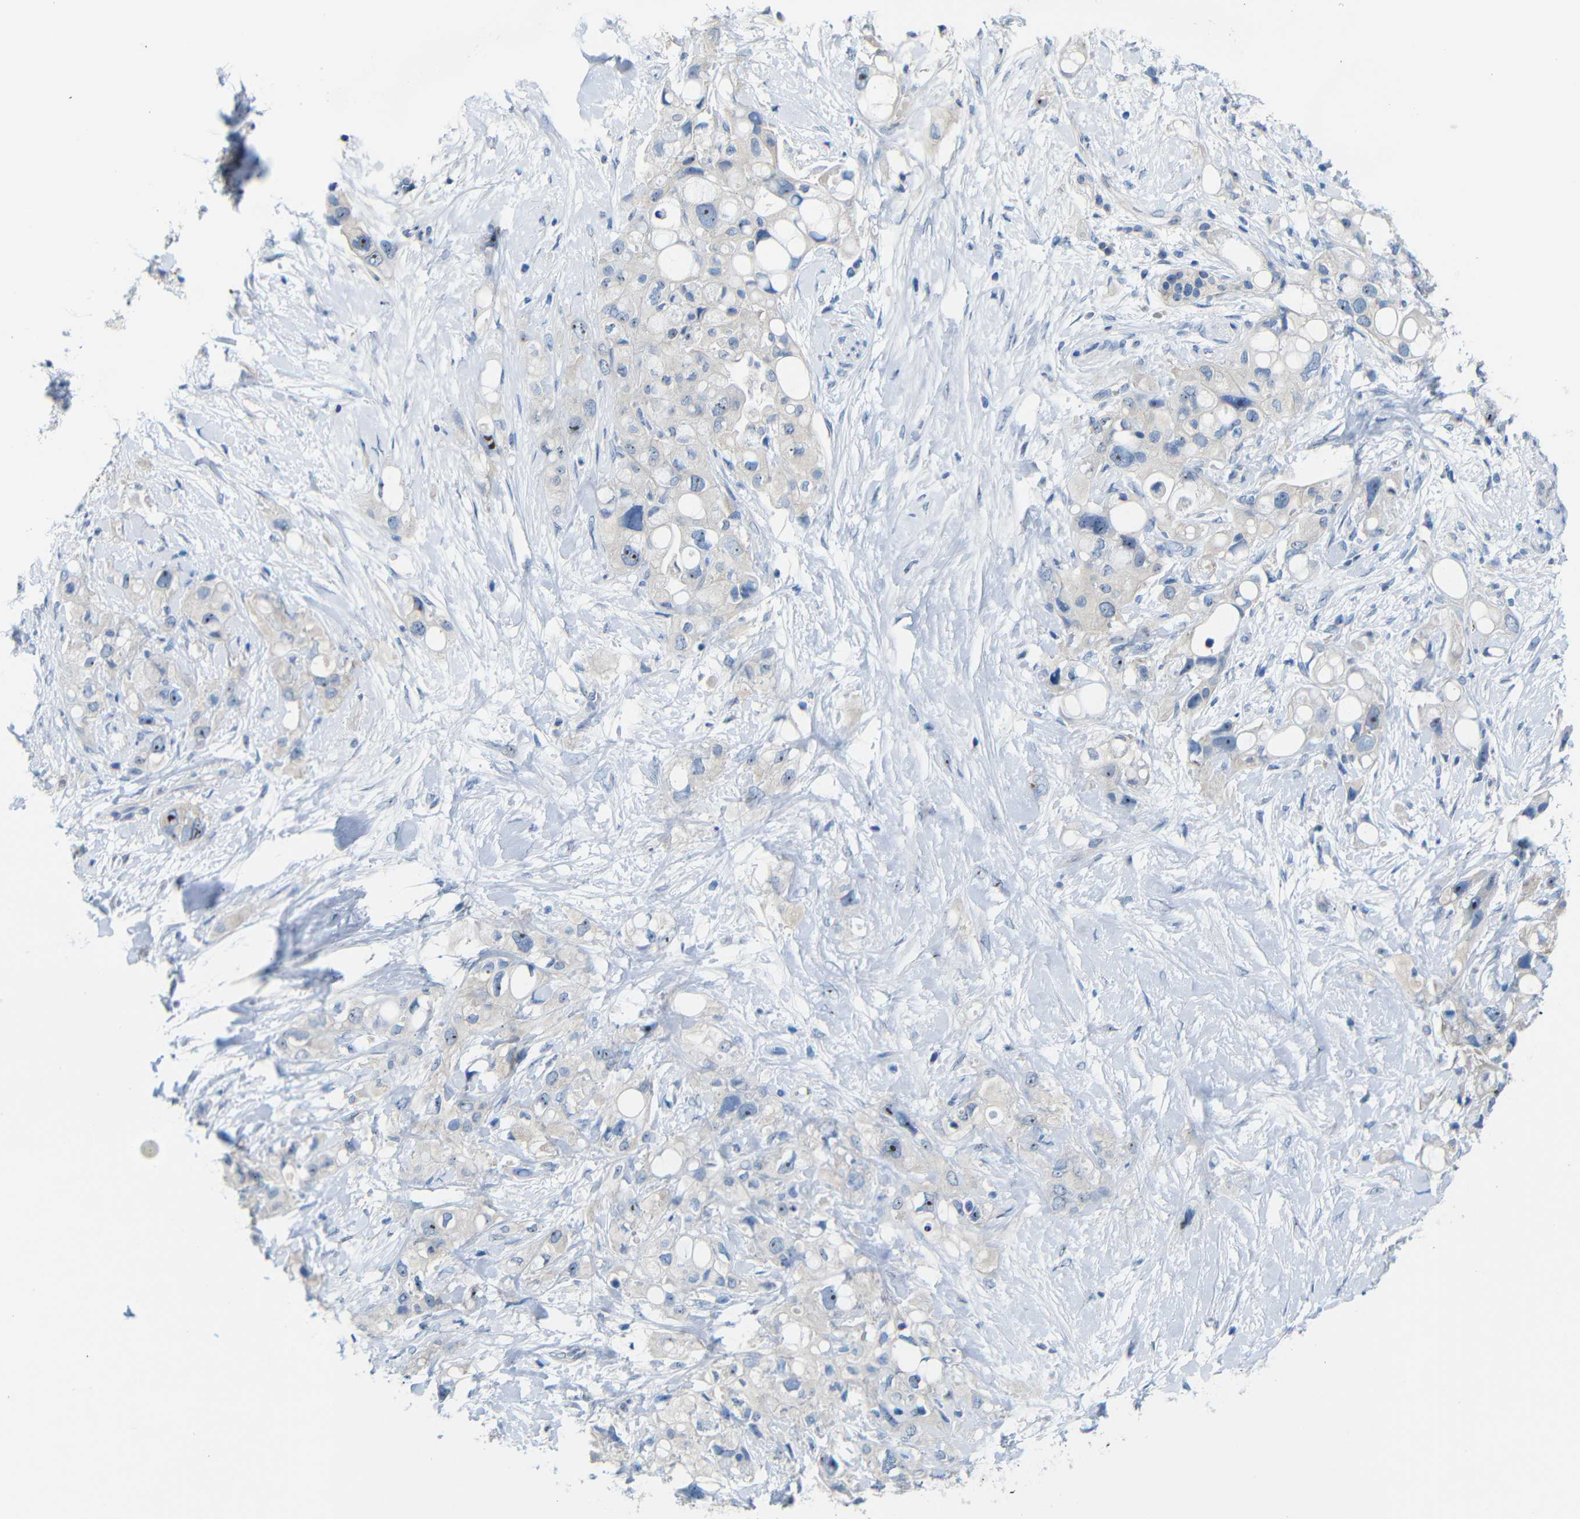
{"staining": {"intensity": "moderate", "quantity": "25%-75%", "location": "nuclear"}, "tissue": "pancreatic cancer", "cell_type": "Tumor cells", "image_type": "cancer", "snomed": [{"axis": "morphology", "description": "Adenocarcinoma, NOS"}, {"axis": "topography", "description": "Pancreas"}], "caption": "Tumor cells reveal medium levels of moderate nuclear positivity in approximately 25%-75% of cells in pancreatic adenocarcinoma.", "gene": "C1orf210", "patient": {"sex": "female", "age": 56}}